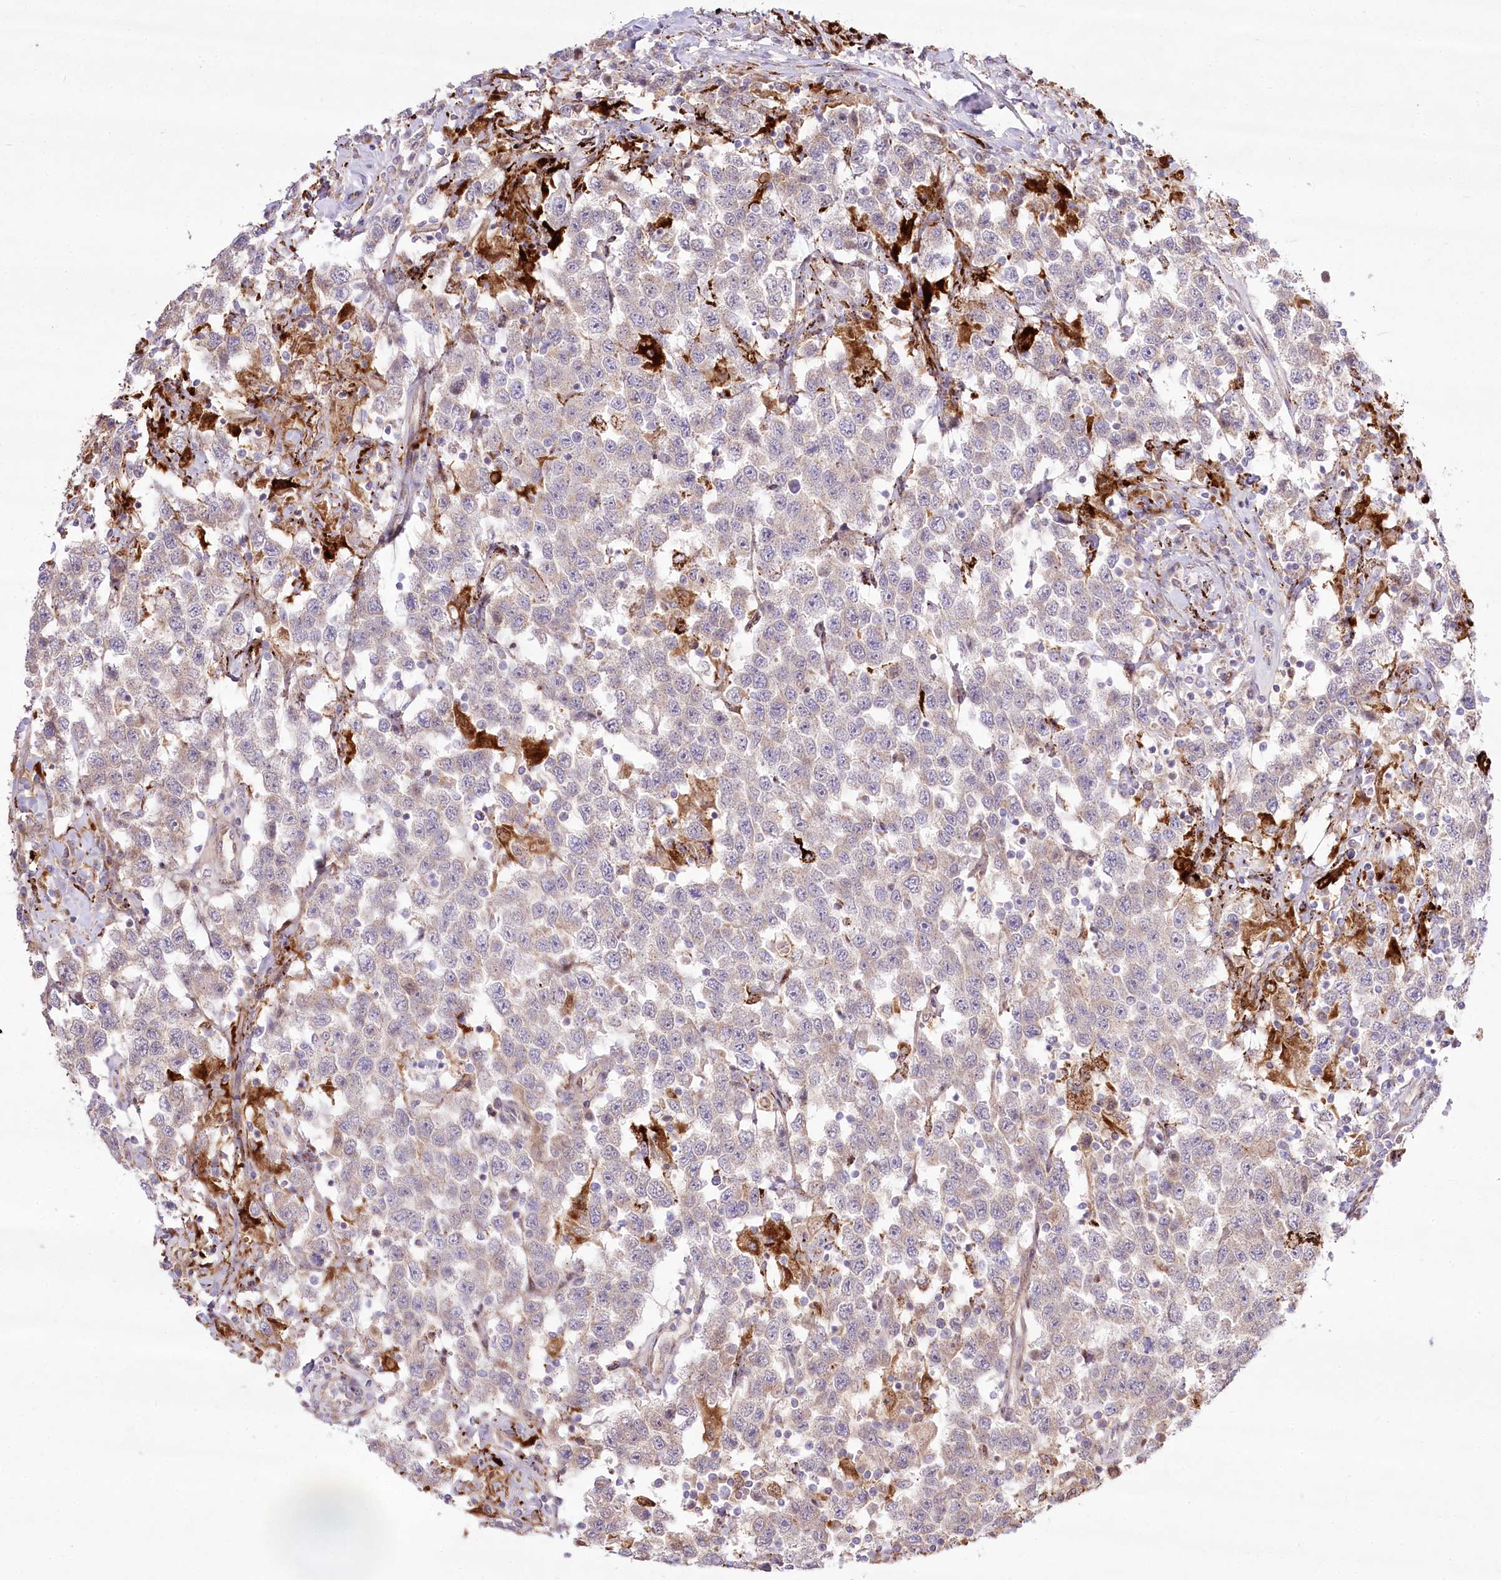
{"staining": {"intensity": "negative", "quantity": "none", "location": "none"}, "tissue": "testis cancer", "cell_type": "Tumor cells", "image_type": "cancer", "snomed": [{"axis": "morphology", "description": "Seminoma, NOS"}, {"axis": "topography", "description": "Testis"}], "caption": "DAB (3,3'-diaminobenzidine) immunohistochemical staining of human seminoma (testis) exhibits no significant positivity in tumor cells.", "gene": "CEP164", "patient": {"sex": "male", "age": 41}}